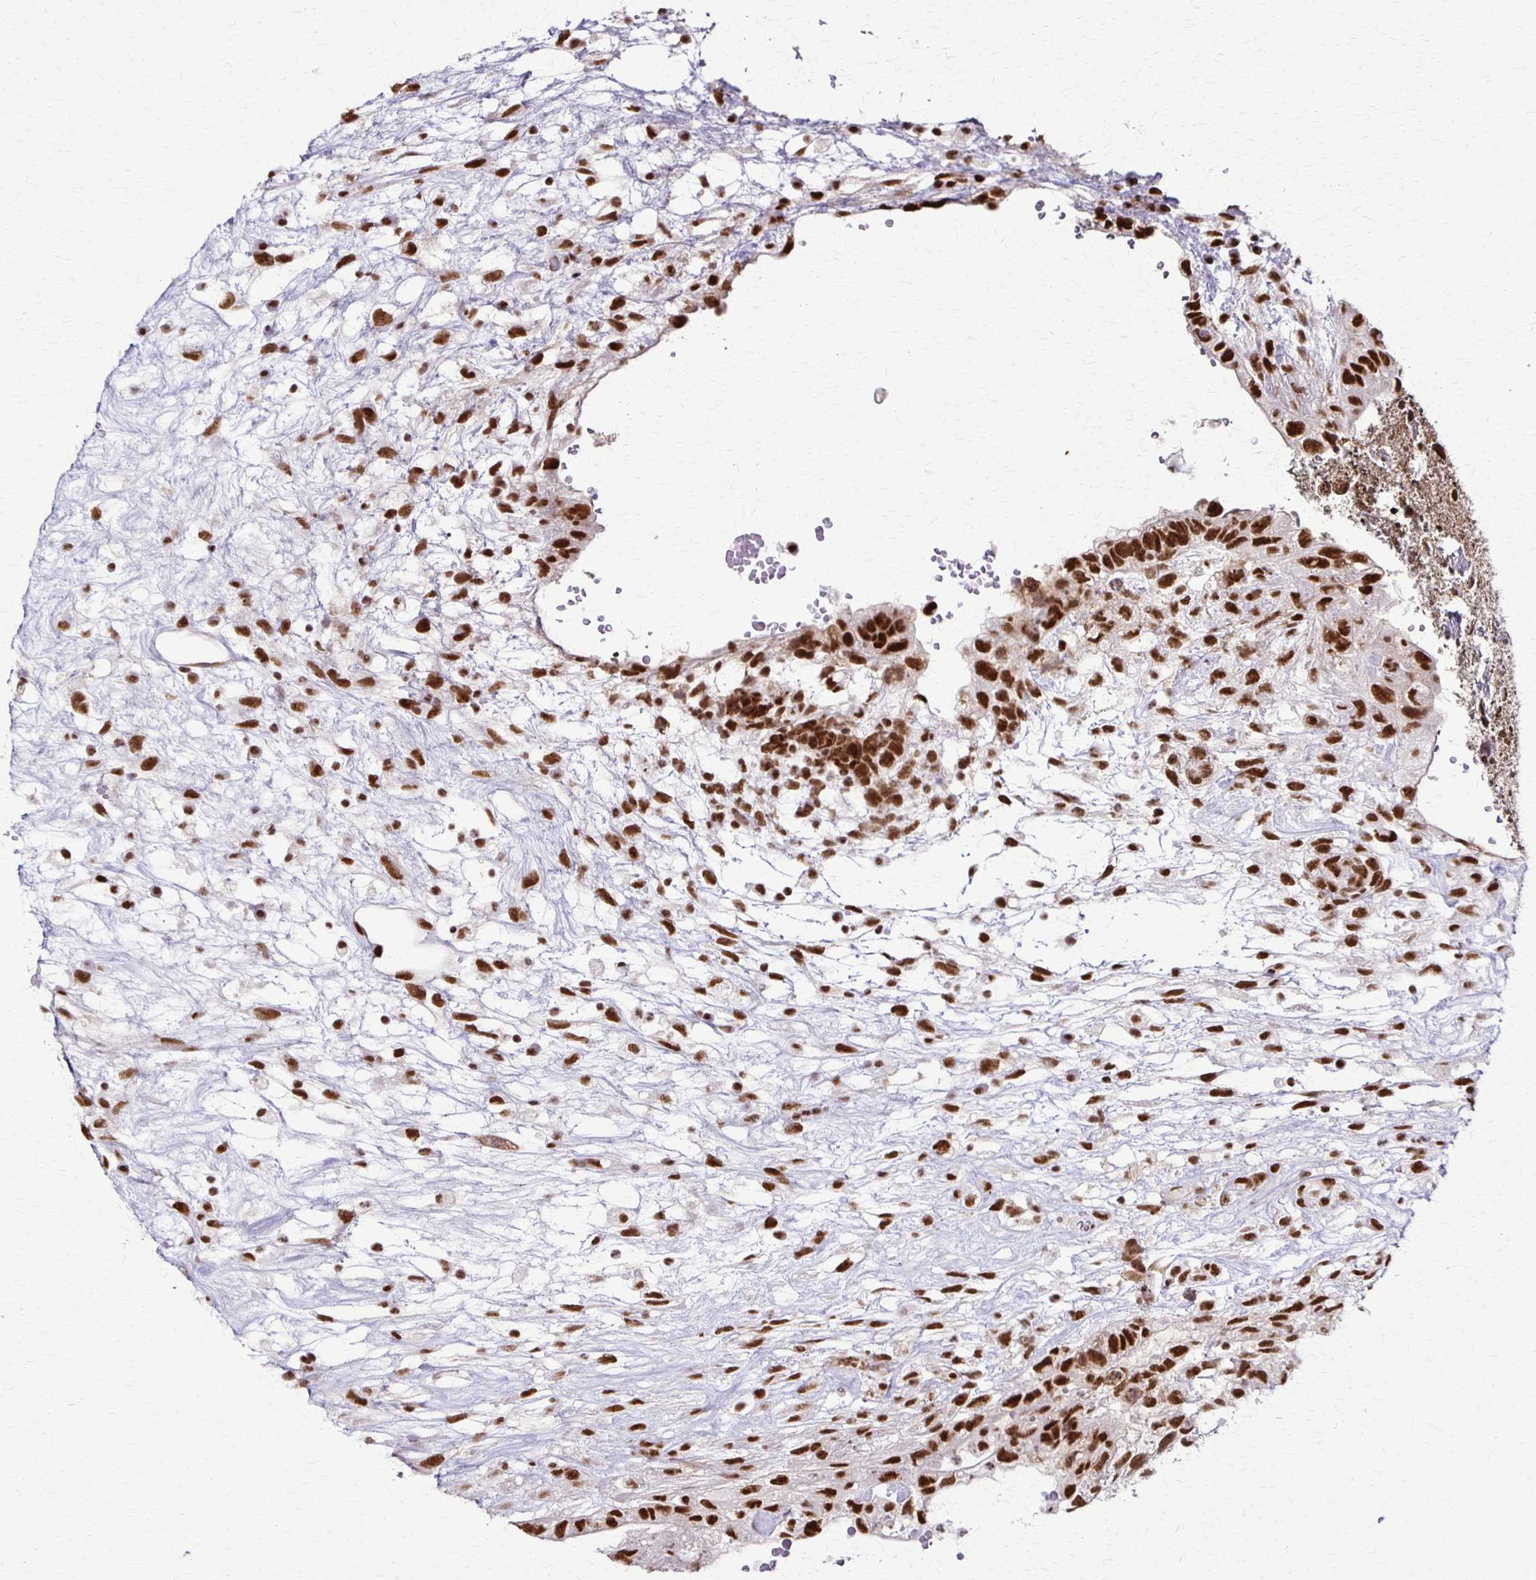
{"staining": {"intensity": "strong", "quantity": ">75%", "location": "nuclear"}, "tissue": "testis cancer", "cell_type": "Tumor cells", "image_type": "cancer", "snomed": [{"axis": "morphology", "description": "Normal tissue, NOS"}, {"axis": "morphology", "description": "Carcinoma, Embryonal, NOS"}, {"axis": "topography", "description": "Testis"}], "caption": "Brown immunohistochemical staining in testis cancer displays strong nuclear expression in about >75% of tumor cells.", "gene": "XRCC6", "patient": {"sex": "male", "age": 32}}